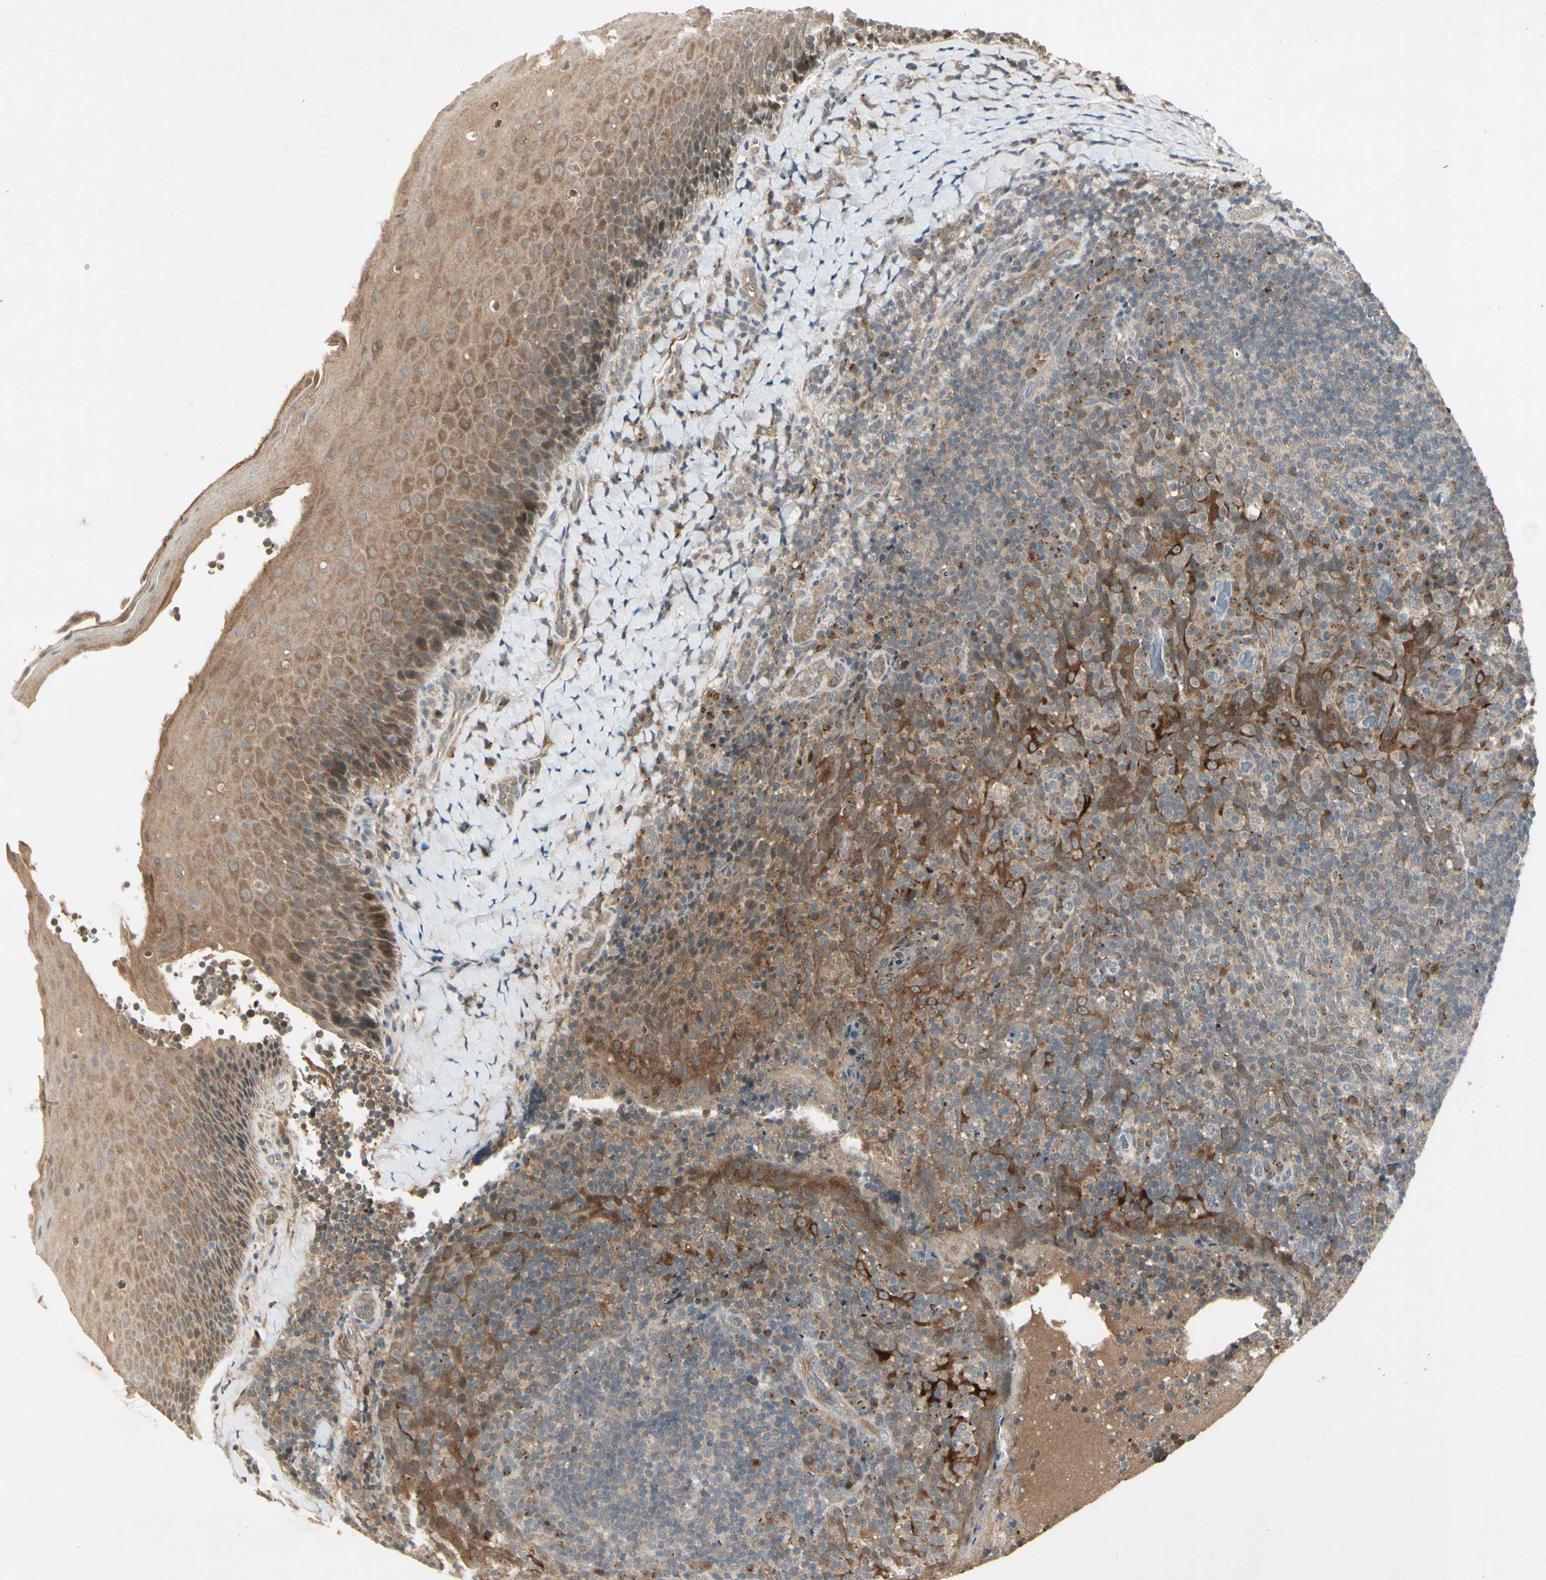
{"staining": {"intensity": "moderate", "quantity": ">75%", "location": "cytoplasmic/membranous,nuclear"}, "tissue": "tonsil", "cell_type": "Germinal center cells", "image_type": "normal", "snomed": [{"axis": "morphology", "description": "Normal tissue, NOS"}, {"axis": "topography", "description": "Tonsil"}], "caption": "Immunohistochemical staining of benign human tonsil shows moderate cytoplasmic/membranous,nuclear protein positivity in about >75% of germinal center cells. (DAB (3,3'-diaminobenzidine) = brown stain, brightfield microscopy at high magnification).", "gene": "FHDC1", "patient": {"sex": "male", "age": 17}}